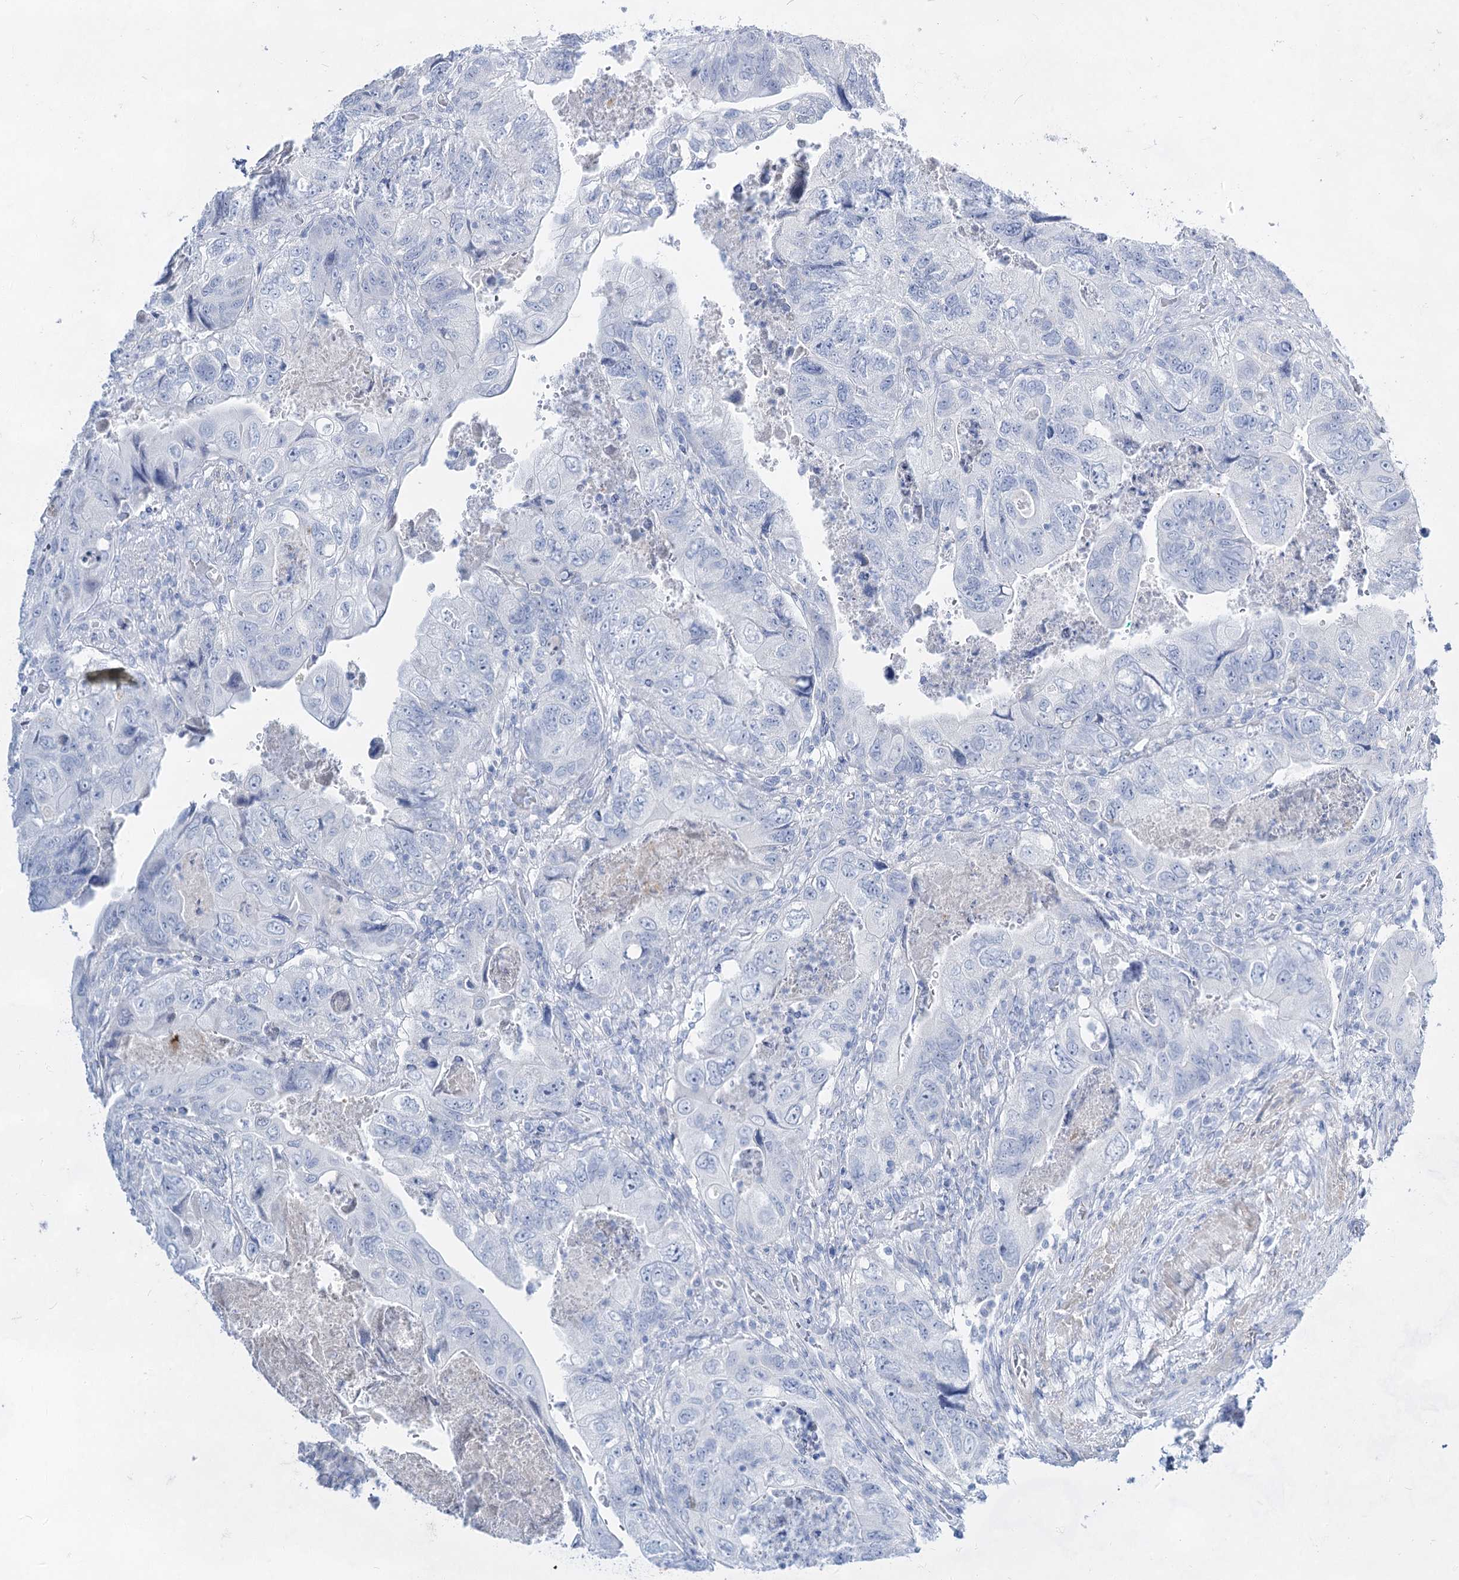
{"staining": {"intensity": "negative", "quantity": "none", "location": "none"}, "tissue": "colorectal cancer", "cell_type": "Tumor cells", "image_type": "cancer", "snomed": [{"axis": "morphology", "description": "Adenocarcinoma, NOS"}, {"axis": "topography", "description": "Rectum"}], "caption": "Adenocarcinoma (colorectal) stained for a protein using immunohistochemistry displays no staining tumor cells.", "gene": "ACRV1", "patient": {"sex": "male", "age": 63}}